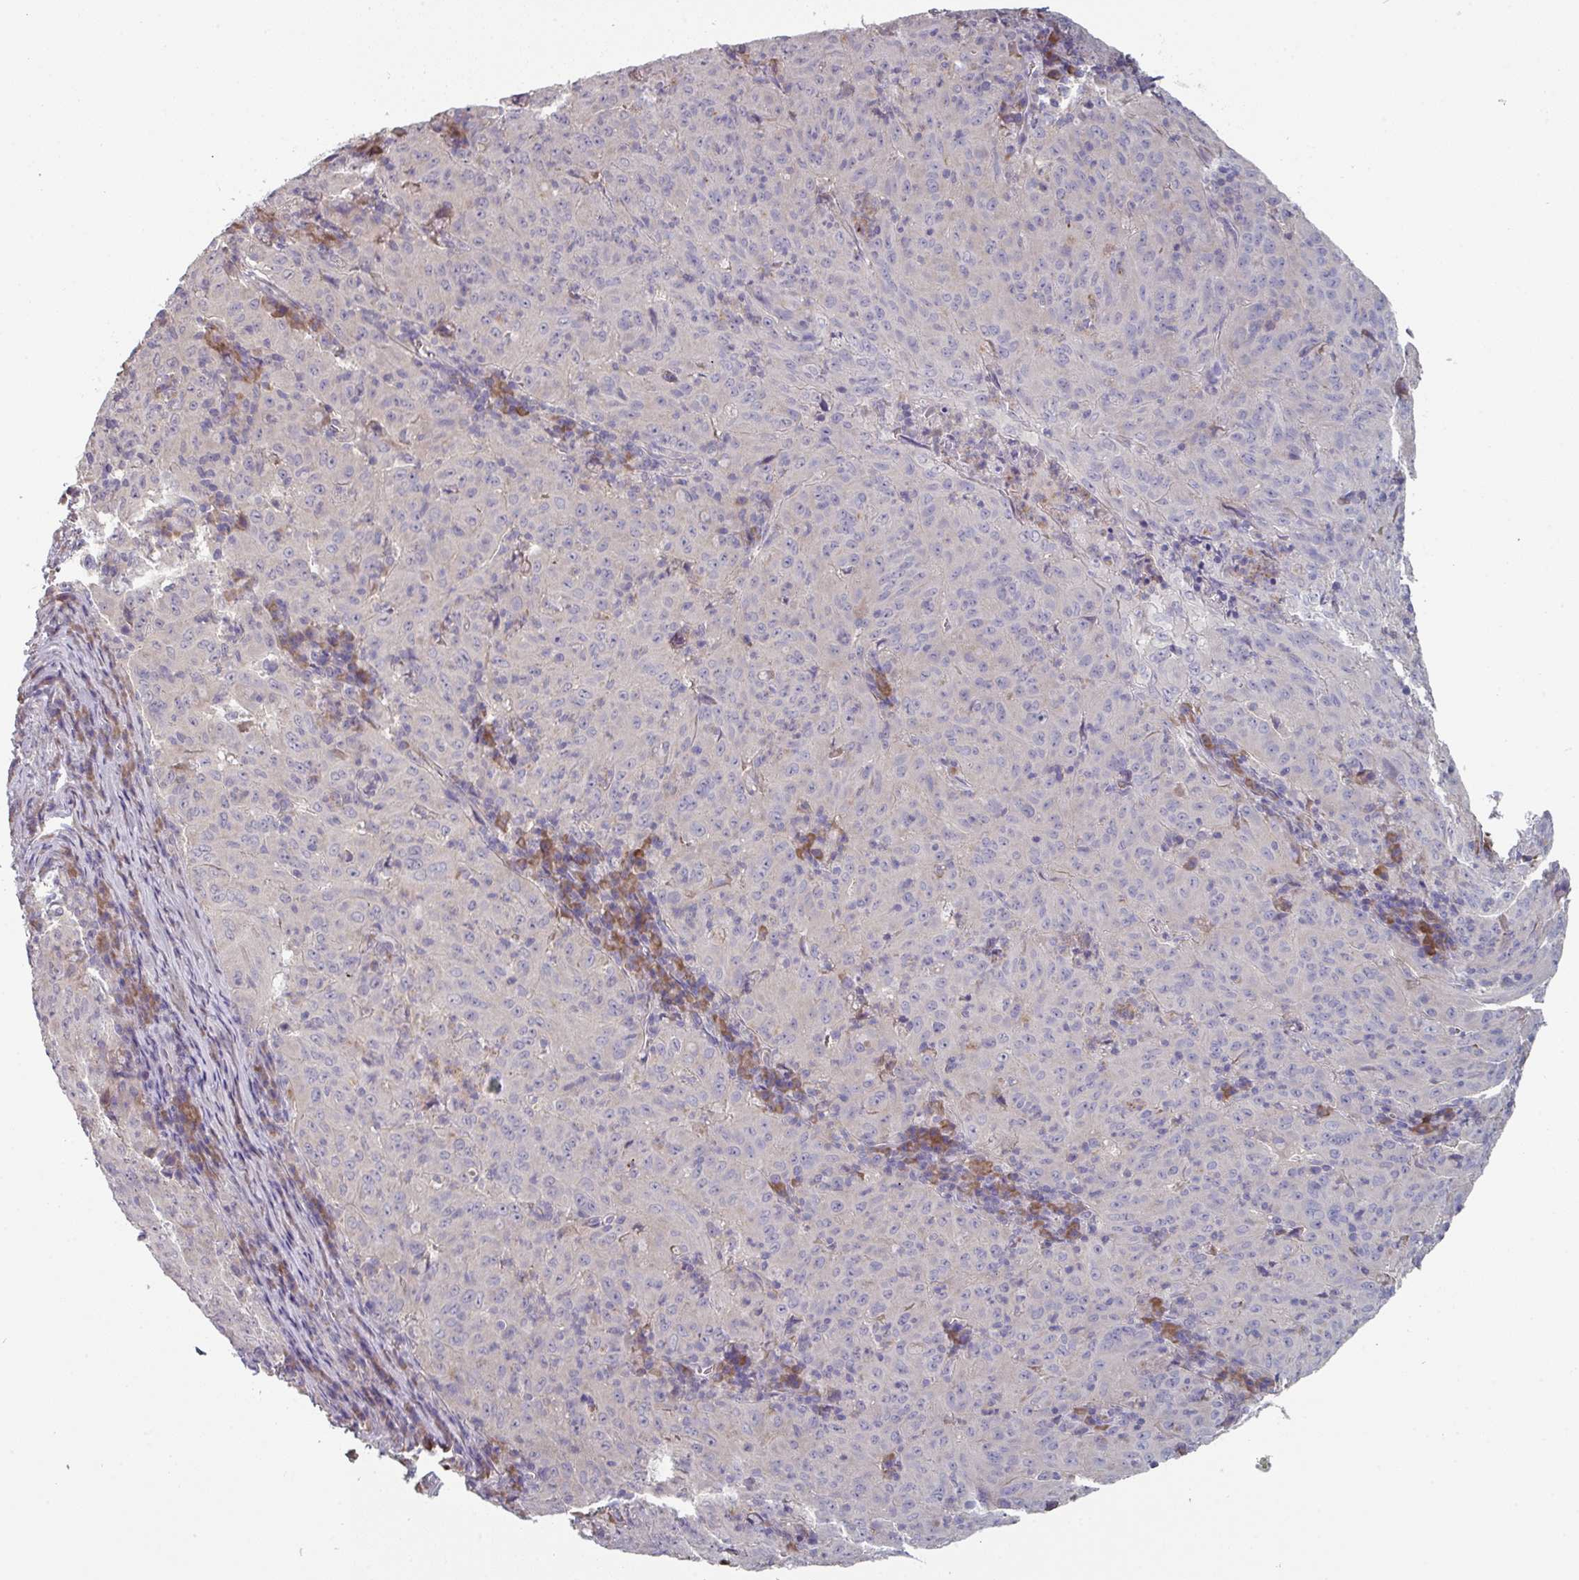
{"staining": {"intensity": "negative", "quantity": "none", "location": "none"}, "tissue": "pancreatic cancer", "cell_type": "Tumor cells", "image_type": "cancer", "snomed": [{"axis": "morphology", "description": "Adenocarcinoma, NOS"}, {"axis": "topography", "description": "Pancreas"}], "caption": "The histopathology image displays no staining of tumor cells in pancreatic cancer (adenocarcinoma). (DAB immunohistochemistry (IHC), high magnification).", "gene": "PRAMEF8", "patient": {"sex": "male", "age": 63}}